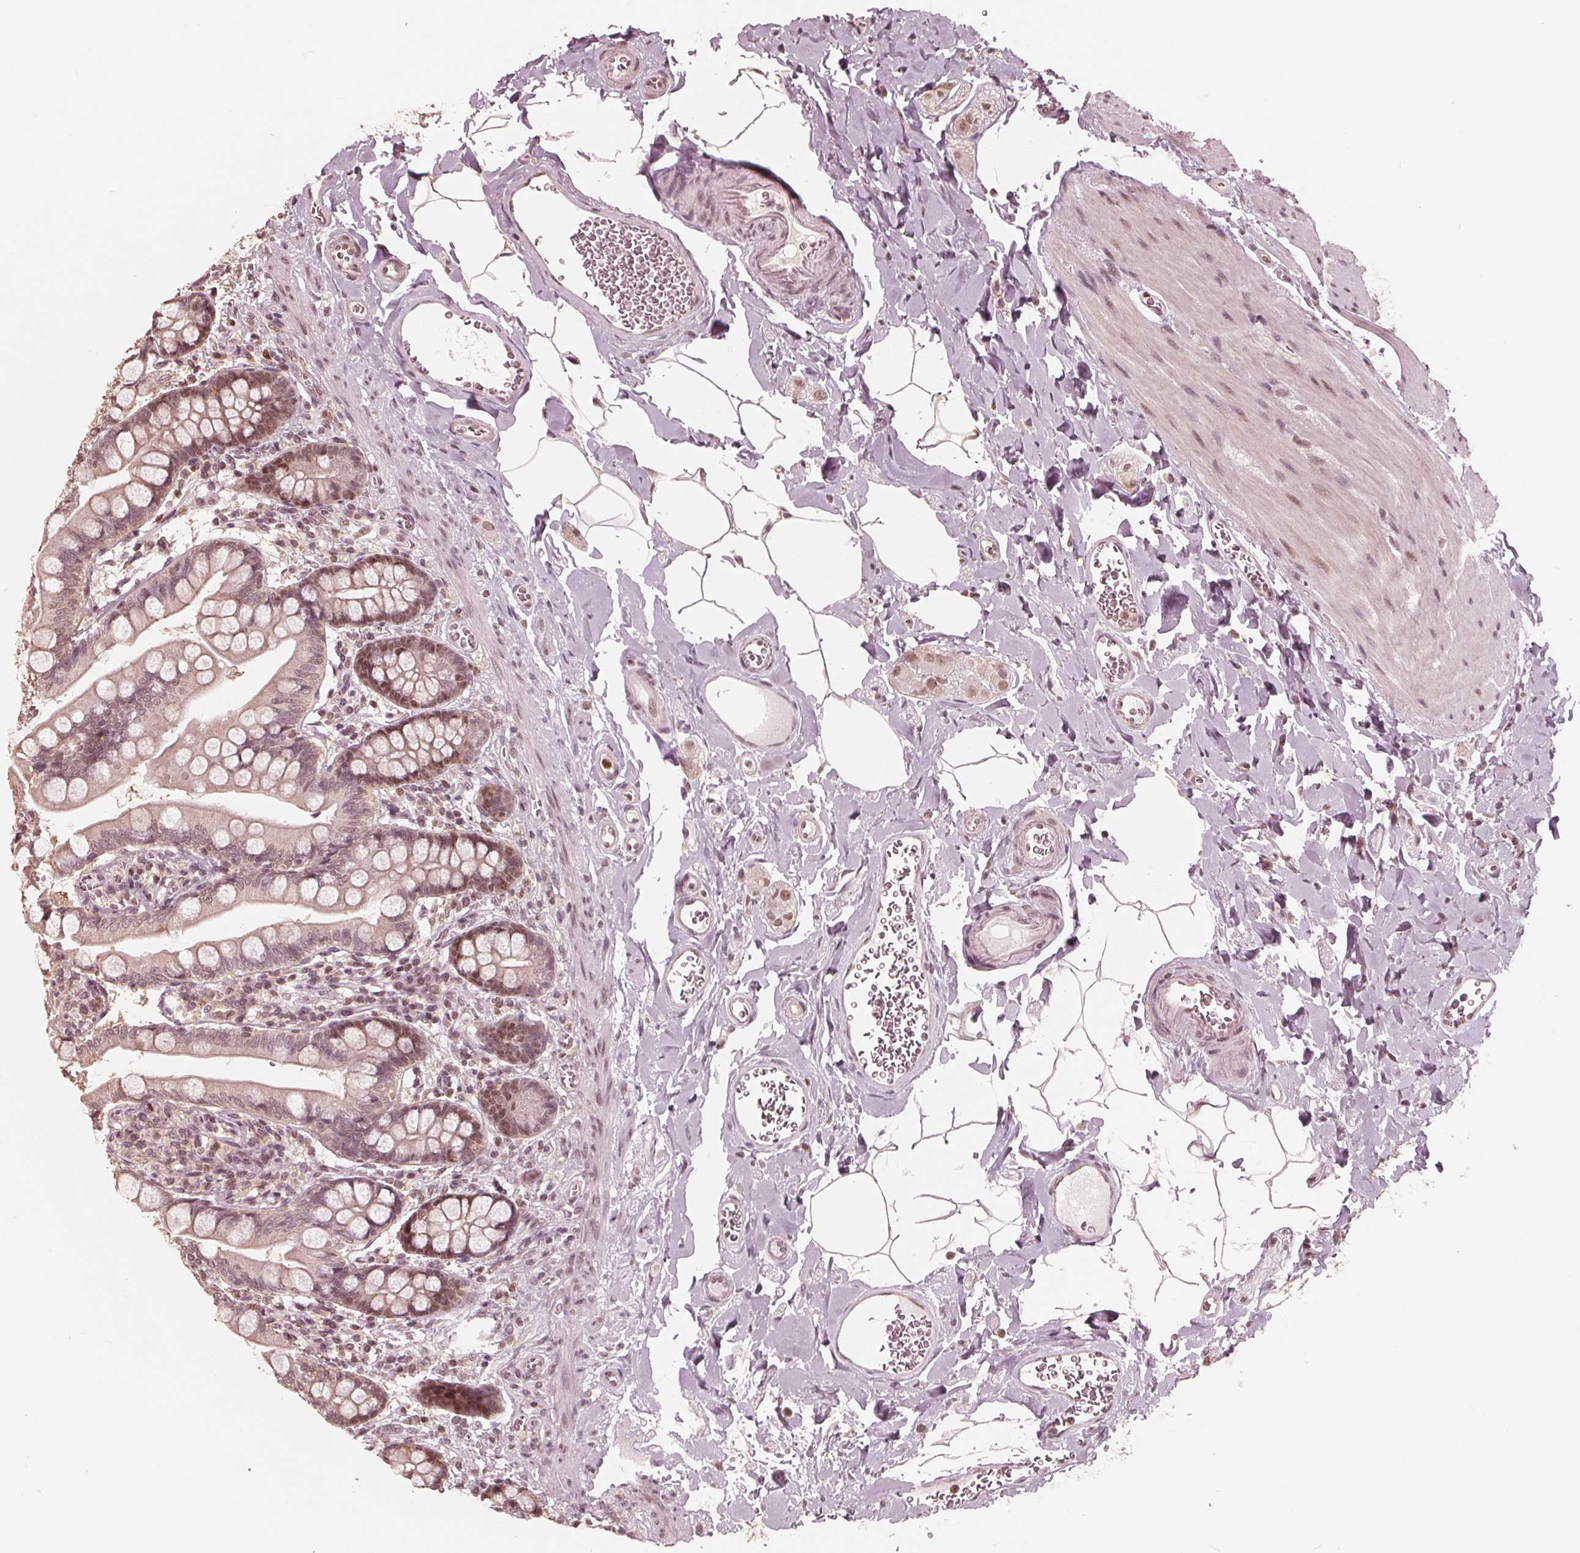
{"staining": {"intensity": "moderate", "quantity": "25%-75%", "location": "nuclear"}, "tissue": "small intestine", "cell_type": "Glandular cells", "image_type": "normal", "snomed": [{"axis": "morphology", "description": "Normal tissue, NOS"}, {"axis": "topography", "description": "Small intestine"}], "caption": "A high-resolution image shows IHC staining of unremarkable small intestine, which reveals moderate nuclear positivity in about 25%-75% of glandular cells.", "gene": "HIRIP3", "patient": {"sex": "female", "age": 56}}